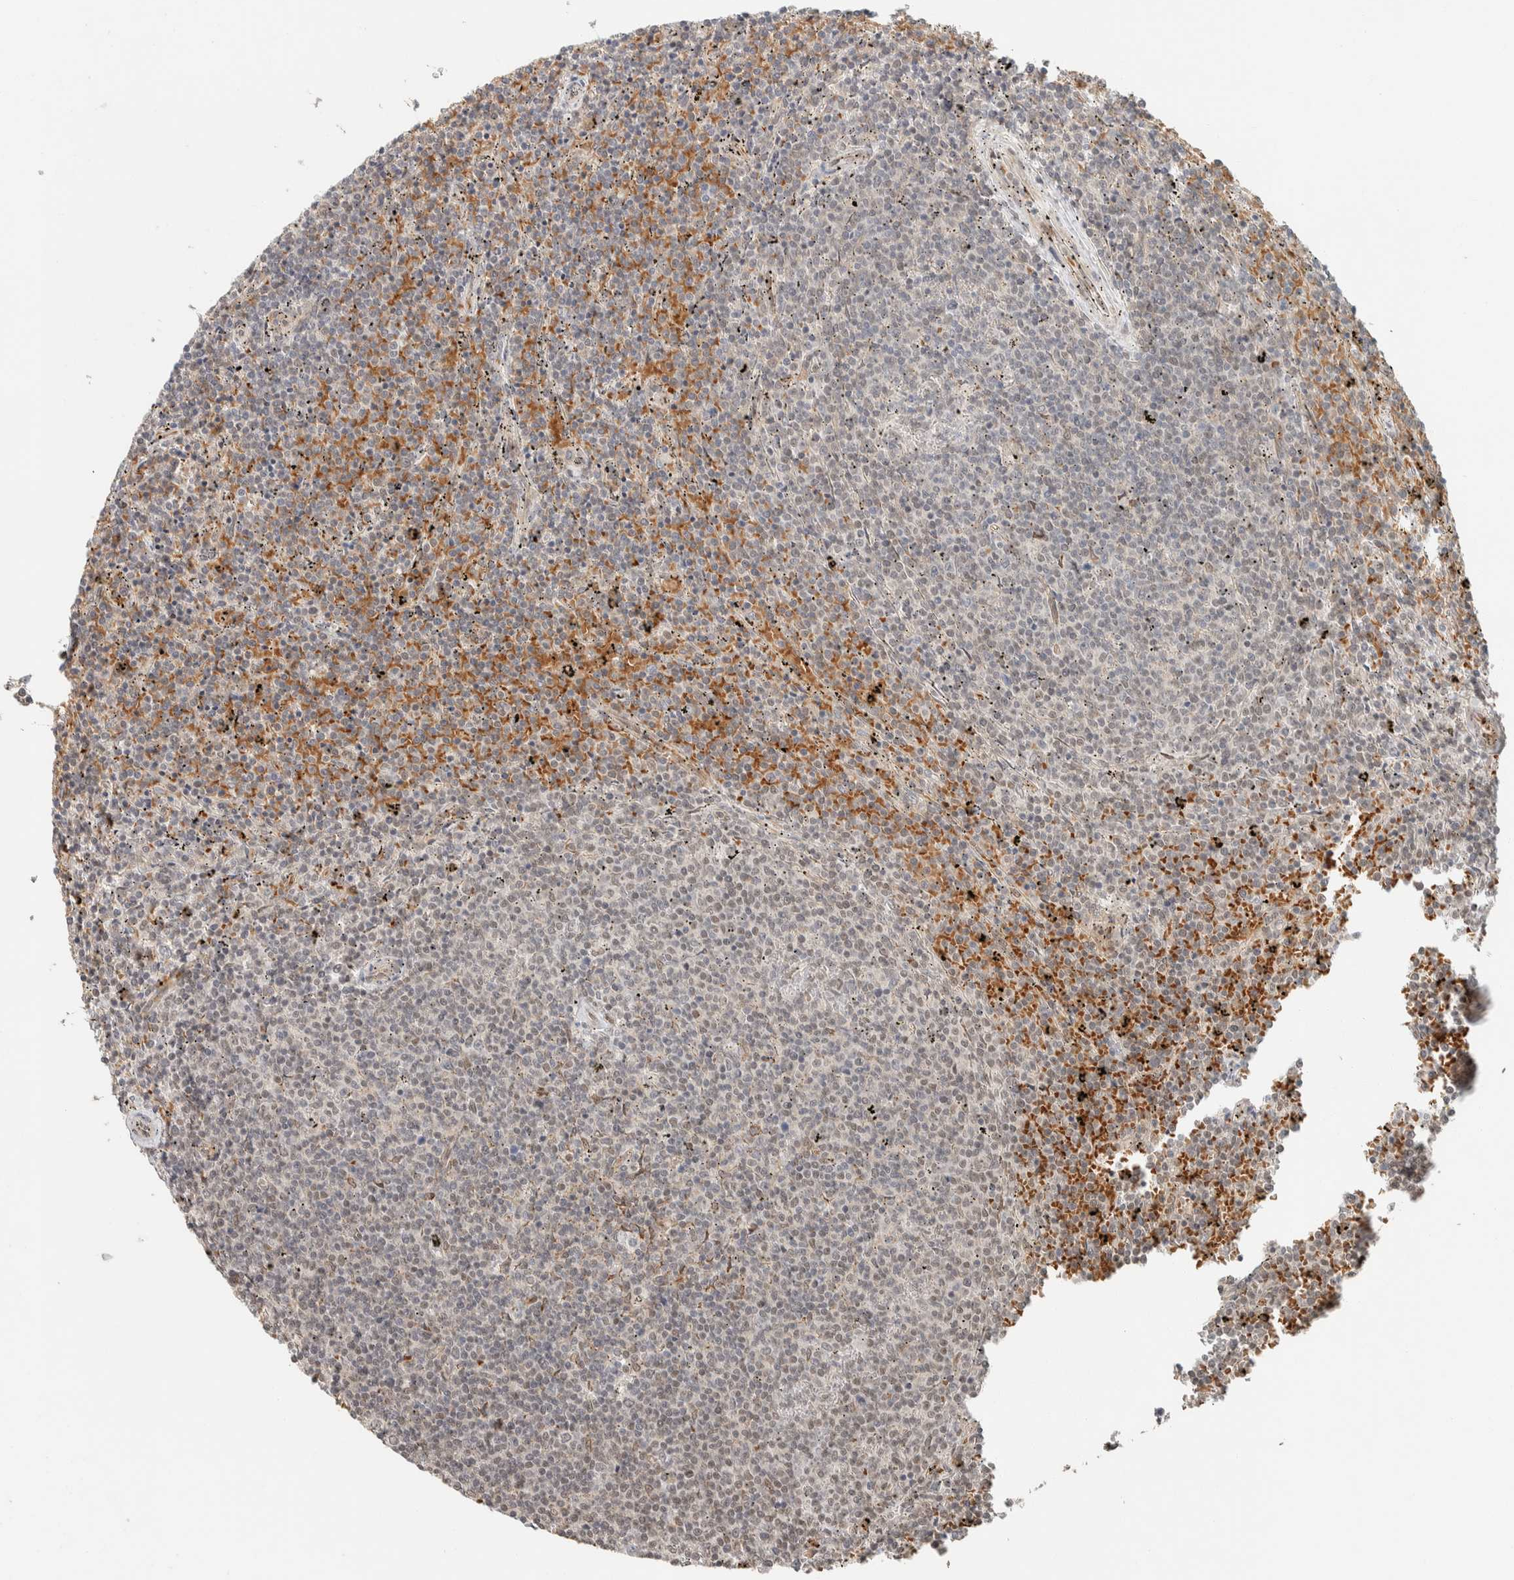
{"staining": {"intensity": "weak", "quantity": "25%-75%", "location": "nuclear"}, "tissue": "lymphoma", "cell_type": "Tumor cells", "image_type": "cancer", "snomed": [{"axis": "morphology", "description": "Malignant lymphoma, non-Hodgkin's type, Low grade"}, {"axis": "topography", "description": "Spleen"}], "caption": "About 25%-75% of tumor cells in lymphoma demonstrate weak nuclear protein staining as visualized by brown immunohistochemical staining.", "gene": "ZBTB2", "patient": {"sex": "female", "age": 50}}